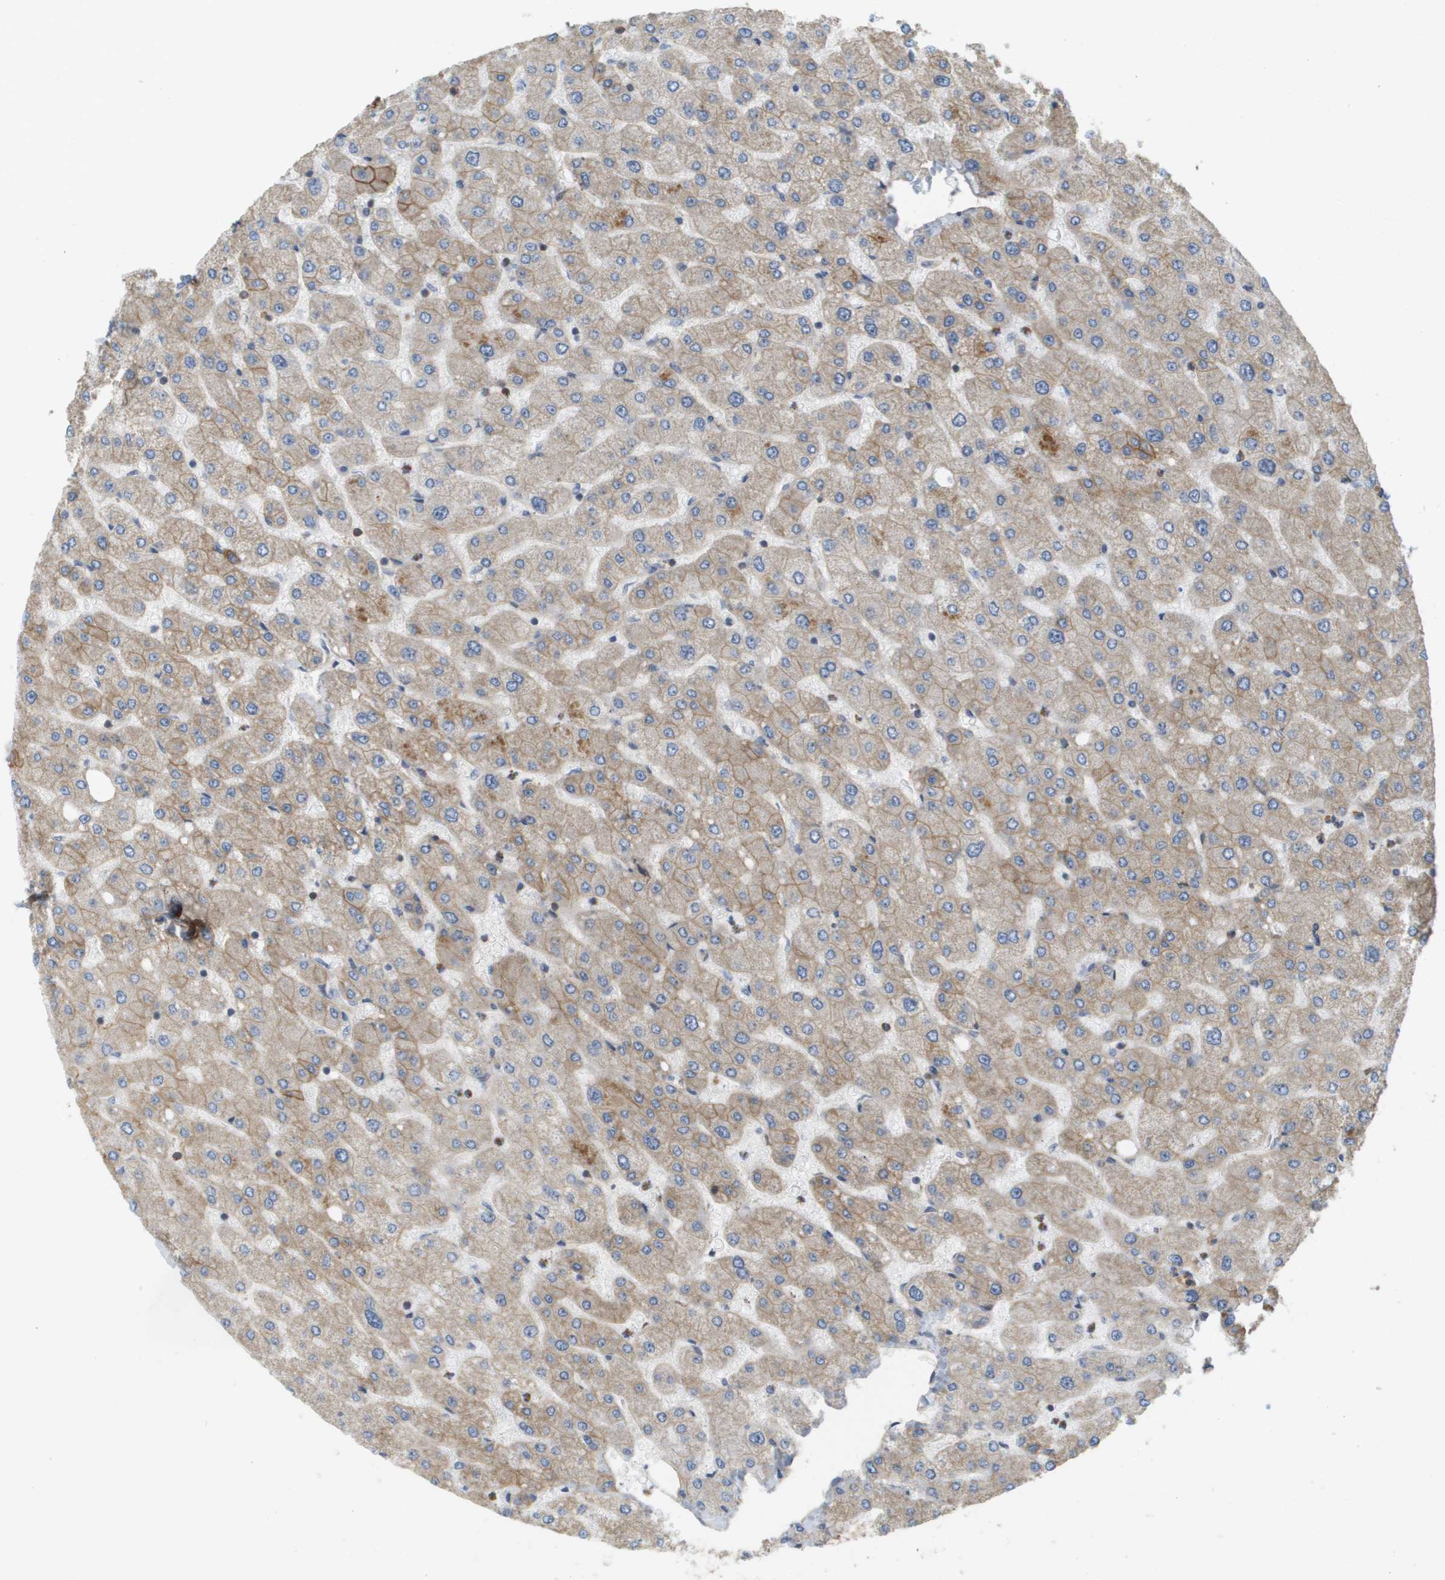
{"staining": {"intensity": "weak", "quantity": ">75%", "location": "cytoplasmic/membranous"}, "tissue": "liver", "cell_type": "Cholangiocytes", "image_type": "normal", "snomed": [{"axis": "morphology", "description": "Normal tissue, NOS"}, {"axis": "topography", "description": "Liver"}], "caption": "This histopathology image demonstrates immunohistochemistry staining of normal liver, with low weak cytoplasmic/membranous positivity in about >75% of cholangiocytes.", "gene": "SGMS2", "patient": {"sex": "male", "age": 55}}